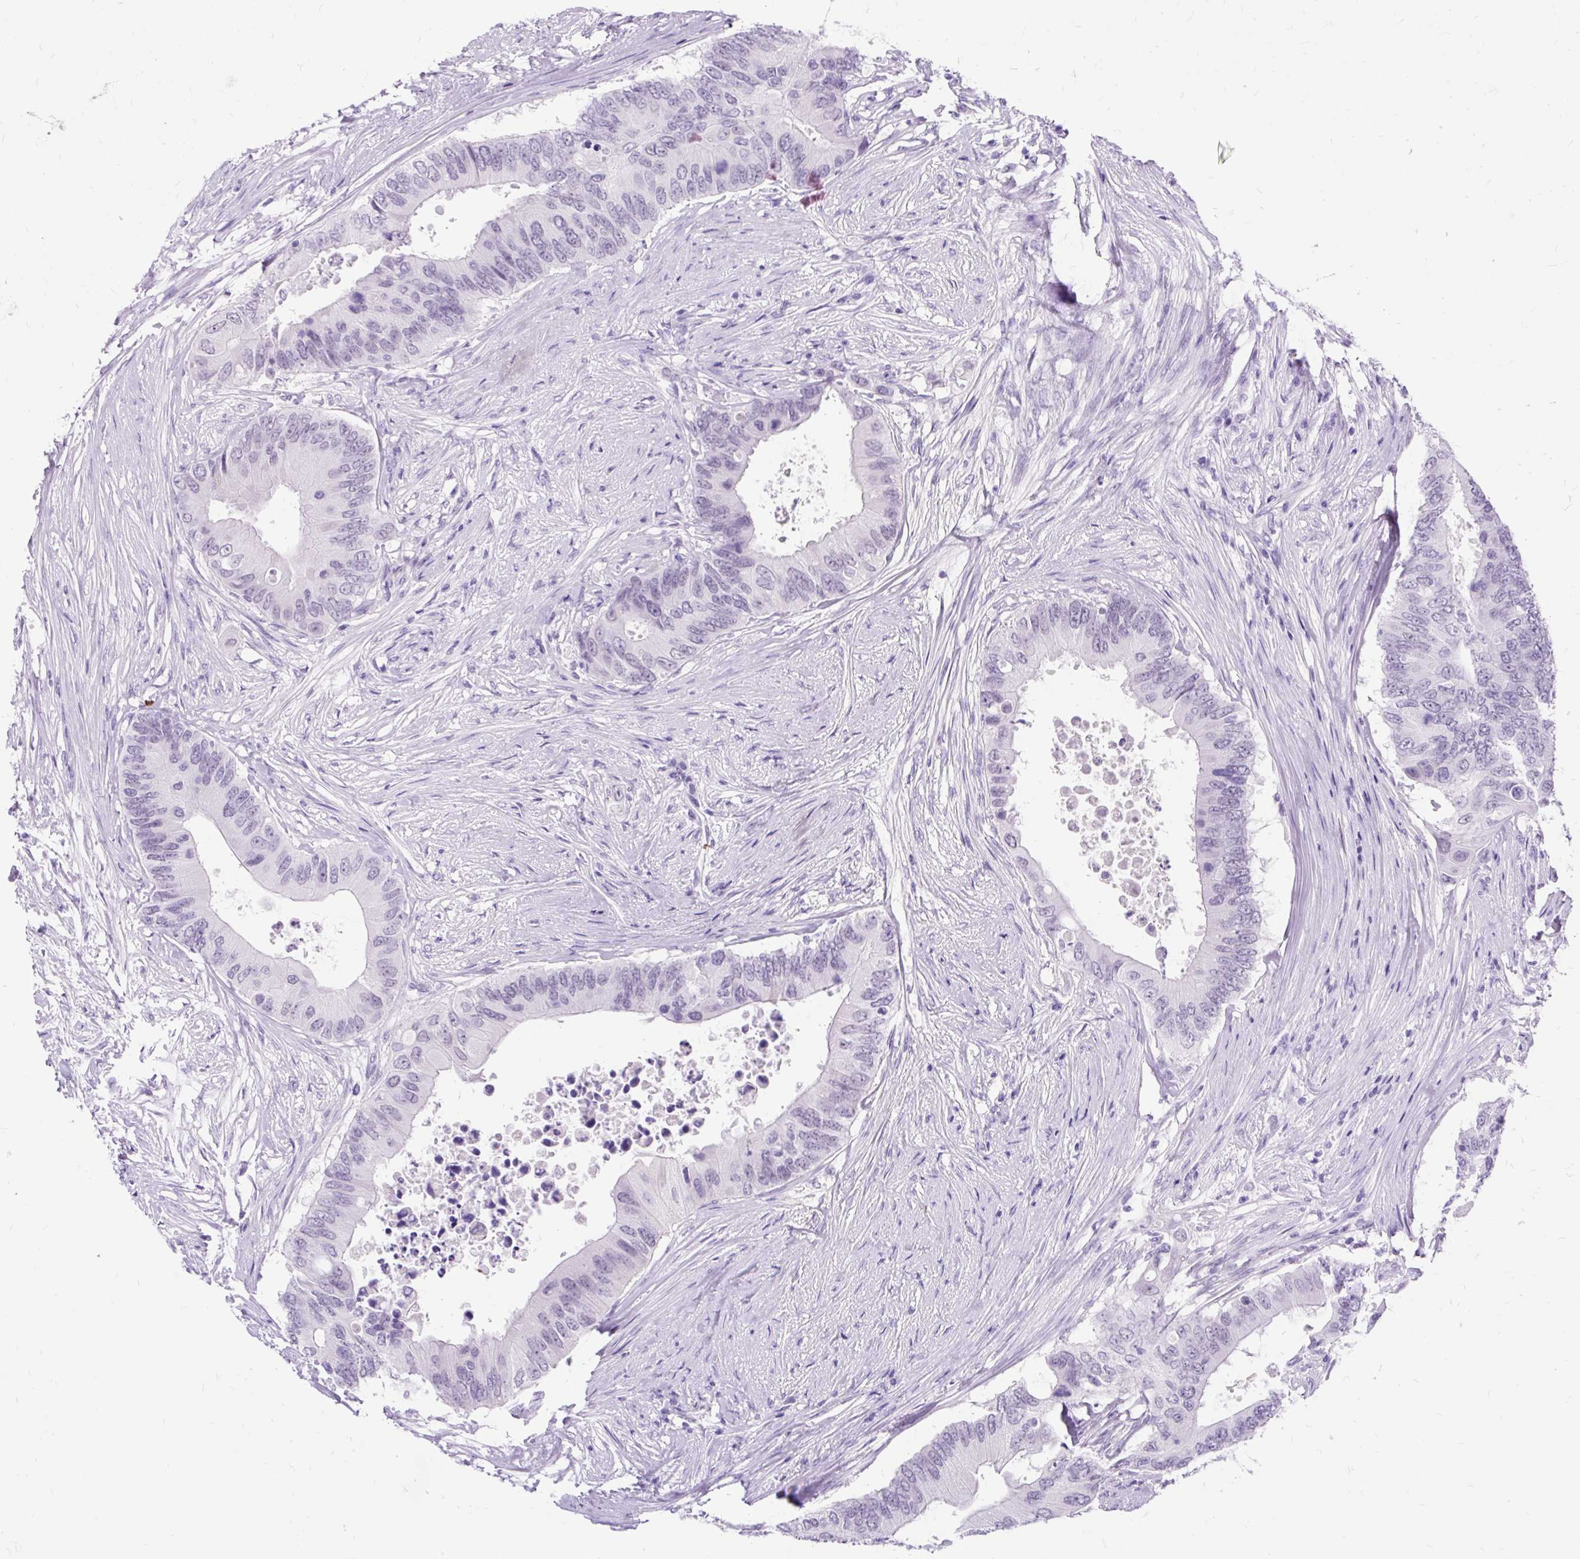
{"staining": {"intensity": "negative", "quantity": "none", "location": "none"}, "tissue": "colorectal cancer", "cell_type": "Tumor cells", "image_type": "cancer", "snomed": [{"axis": "morphology", "description": "Adenocarcinoma, NOS"}, {"axis": "topography", "description": "Colon"}], "caption": "This is an immunohistochemistry (IHC) photomicrograph of colorectal adenocarcinoma. There is no positivity in tumor cells.", "gene": "SCGB1A1", "patient": {"sex": "male", "age": 71}}